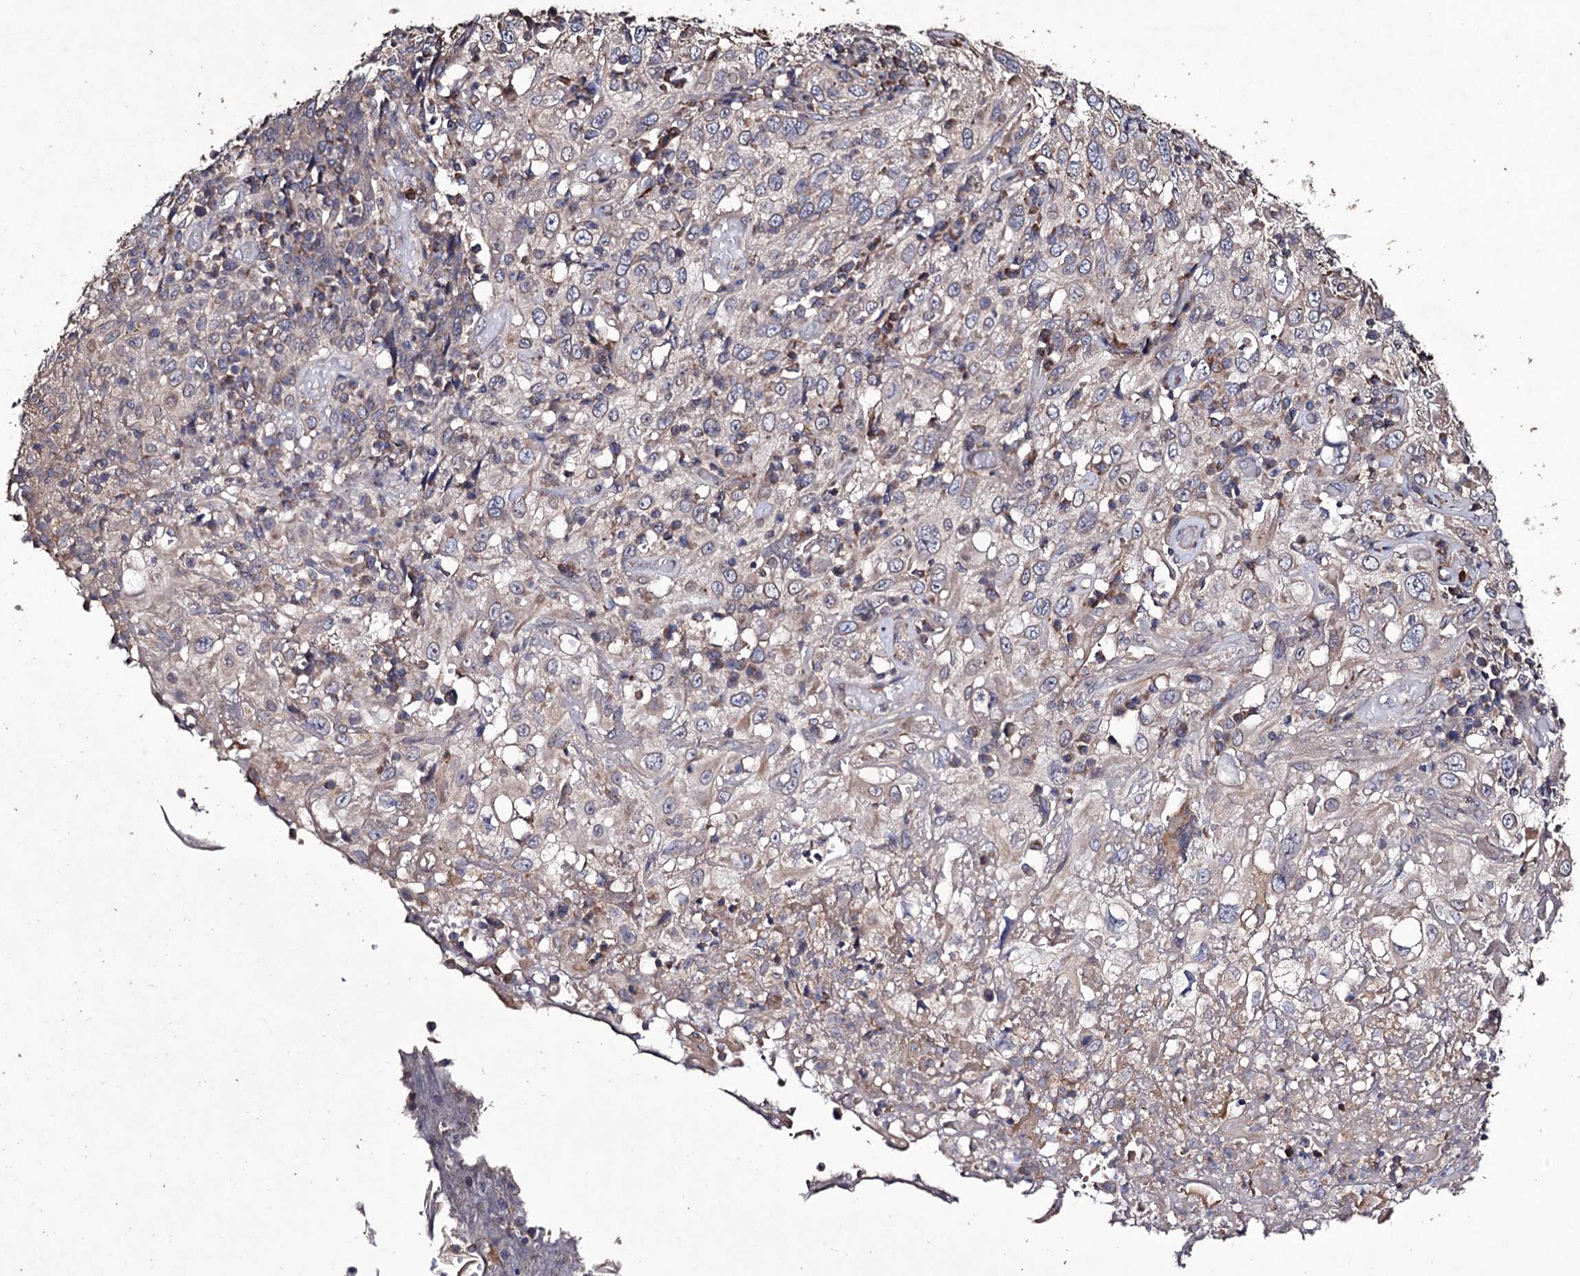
{"staining": {"intensity": "negative", "quantity": "none", "location": "none"}, "tissue": "cervical cancer", "cell_type": "Tumor cells", "image_type": "cancer", "snomed": [{"axis": "morphology", "description": "Squamous cell carcinoma, NOS"}, {"axis": "topography", "description": "Cervix"}], "caption": "This photomicrograph is of cervical squamous cell carcinoma stained with immunohistochemistry to label a protein in brown with the nuclei are counter-stained blue. There is no positivity in tumor cells.", "gene": "MYO1H", "patient": {"sex": "female", "age": 46}}